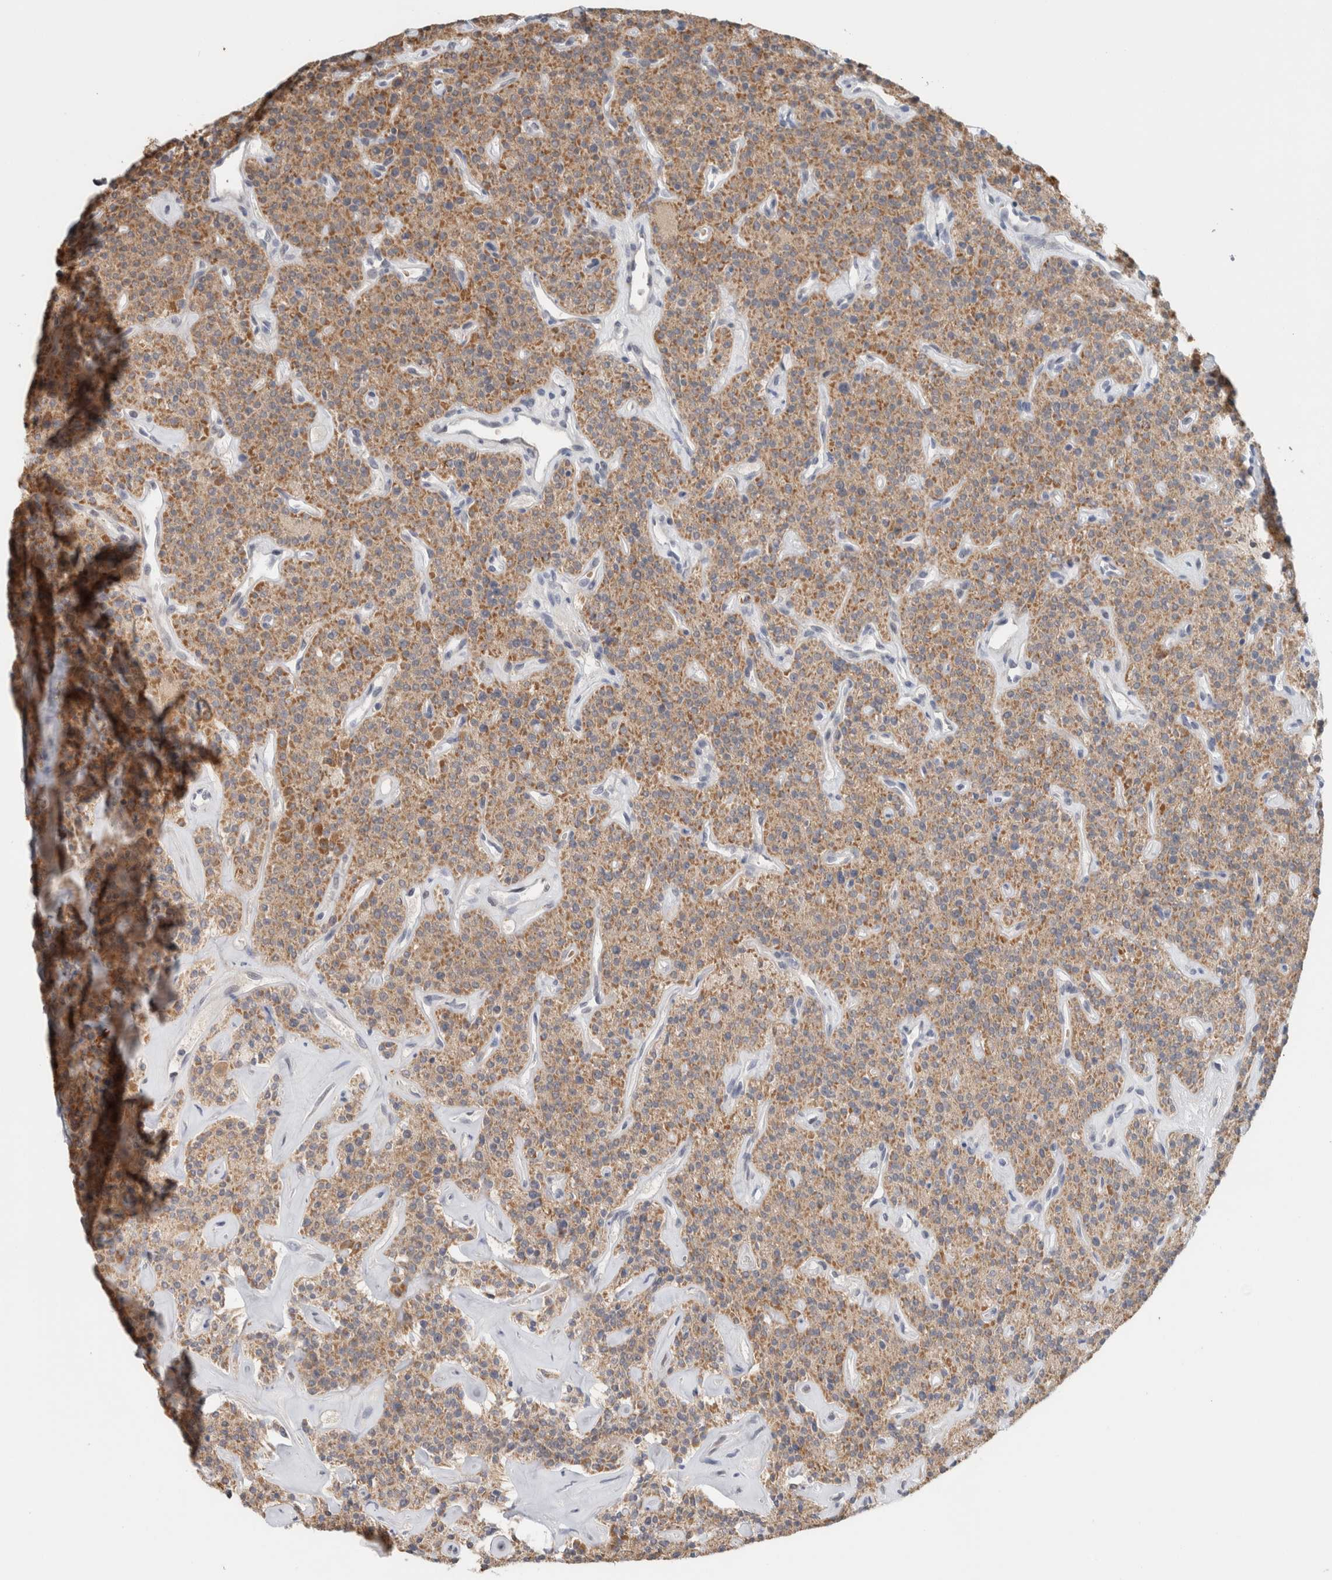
{"staining": {"intensity": "strong", "quantity": ">75%", "location": "cytoplasmic/membranous"}, "tissue": "parathyroid gland", "cell_type": "Glandular cells", "image_type": "normal", "snomed": [{"axis": "morphology", "description": "Normal tissue, NOS"}, {"axis": "topography", "description": "Parathyroid gland"}], "caption": "The photomicrograph shows immunohistochemical staining of normal parathyroid gland. There is strong cytoplasmic/membranous staining is appreciated in approximately >75% of glandular cells.", "gene": "CRAT", "patient": {"sex": "male", "age": 46}}